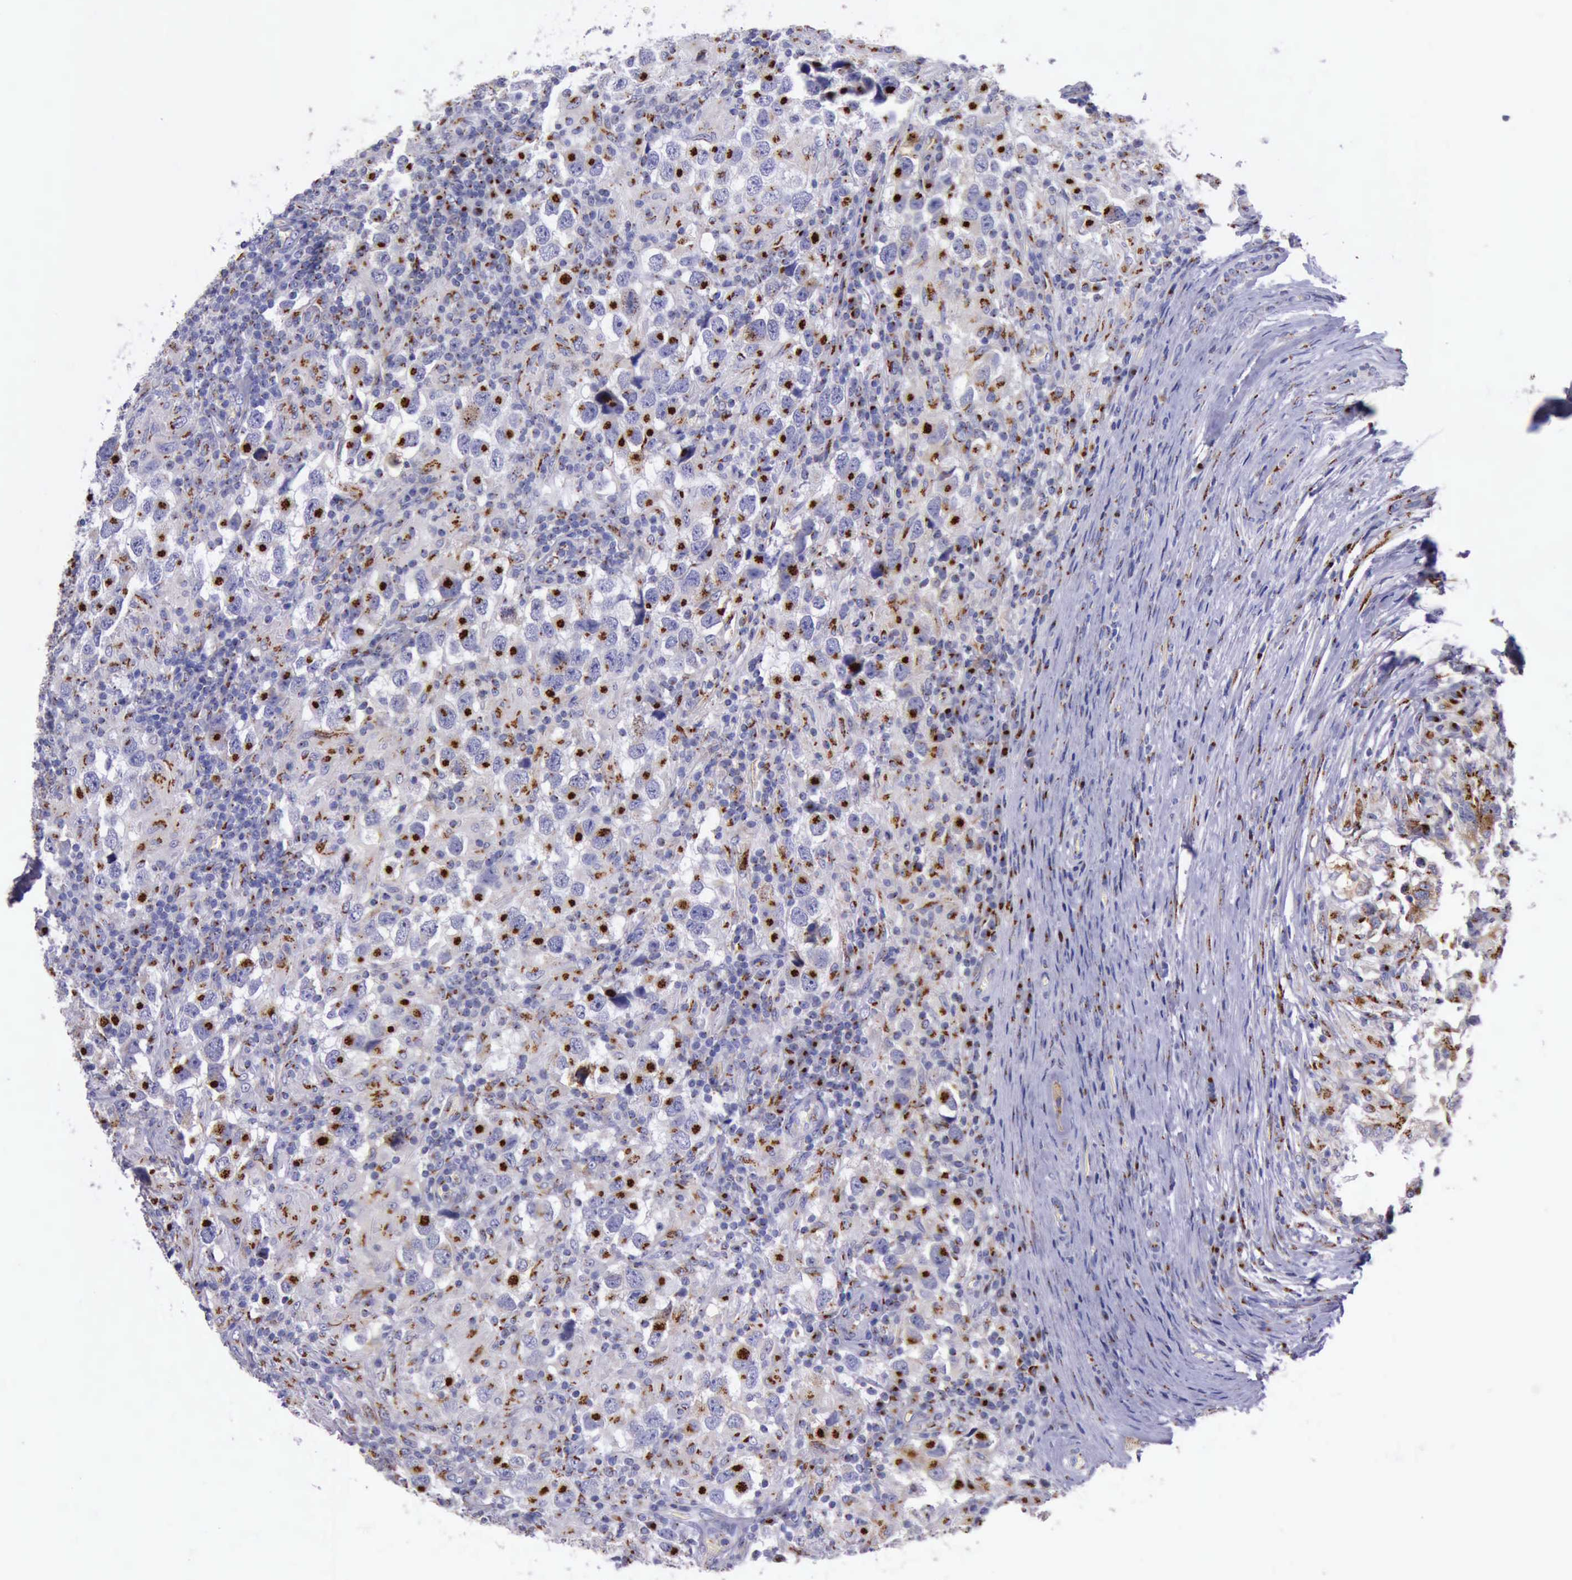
{"staining": {"intensity": "strong", "quantity": ">75%", "location": "cytoplasmic/membranous"}, "tissue": "testis cancer", "cell_type": "Tumor cells", "image_type": "cancer", "snomed": [{"axis": "morphology", "description": "Carcinoma, Embryonal, NOS"}, {"axis": "topography", "description": "Testis"}], "caption": "Embryonal carcinoma (testis) was stained to show a protein in brown. There is high levels of strong cytoplasmic/membranous staining in approximately >75% of tumor cells. The staining was performed using DAB, with brown indicating positive protein expression. Nuclei are stained blue with hematoxylin.", "gene": "GOLGA5", "patient": {"sex": "male", "age": 21}}